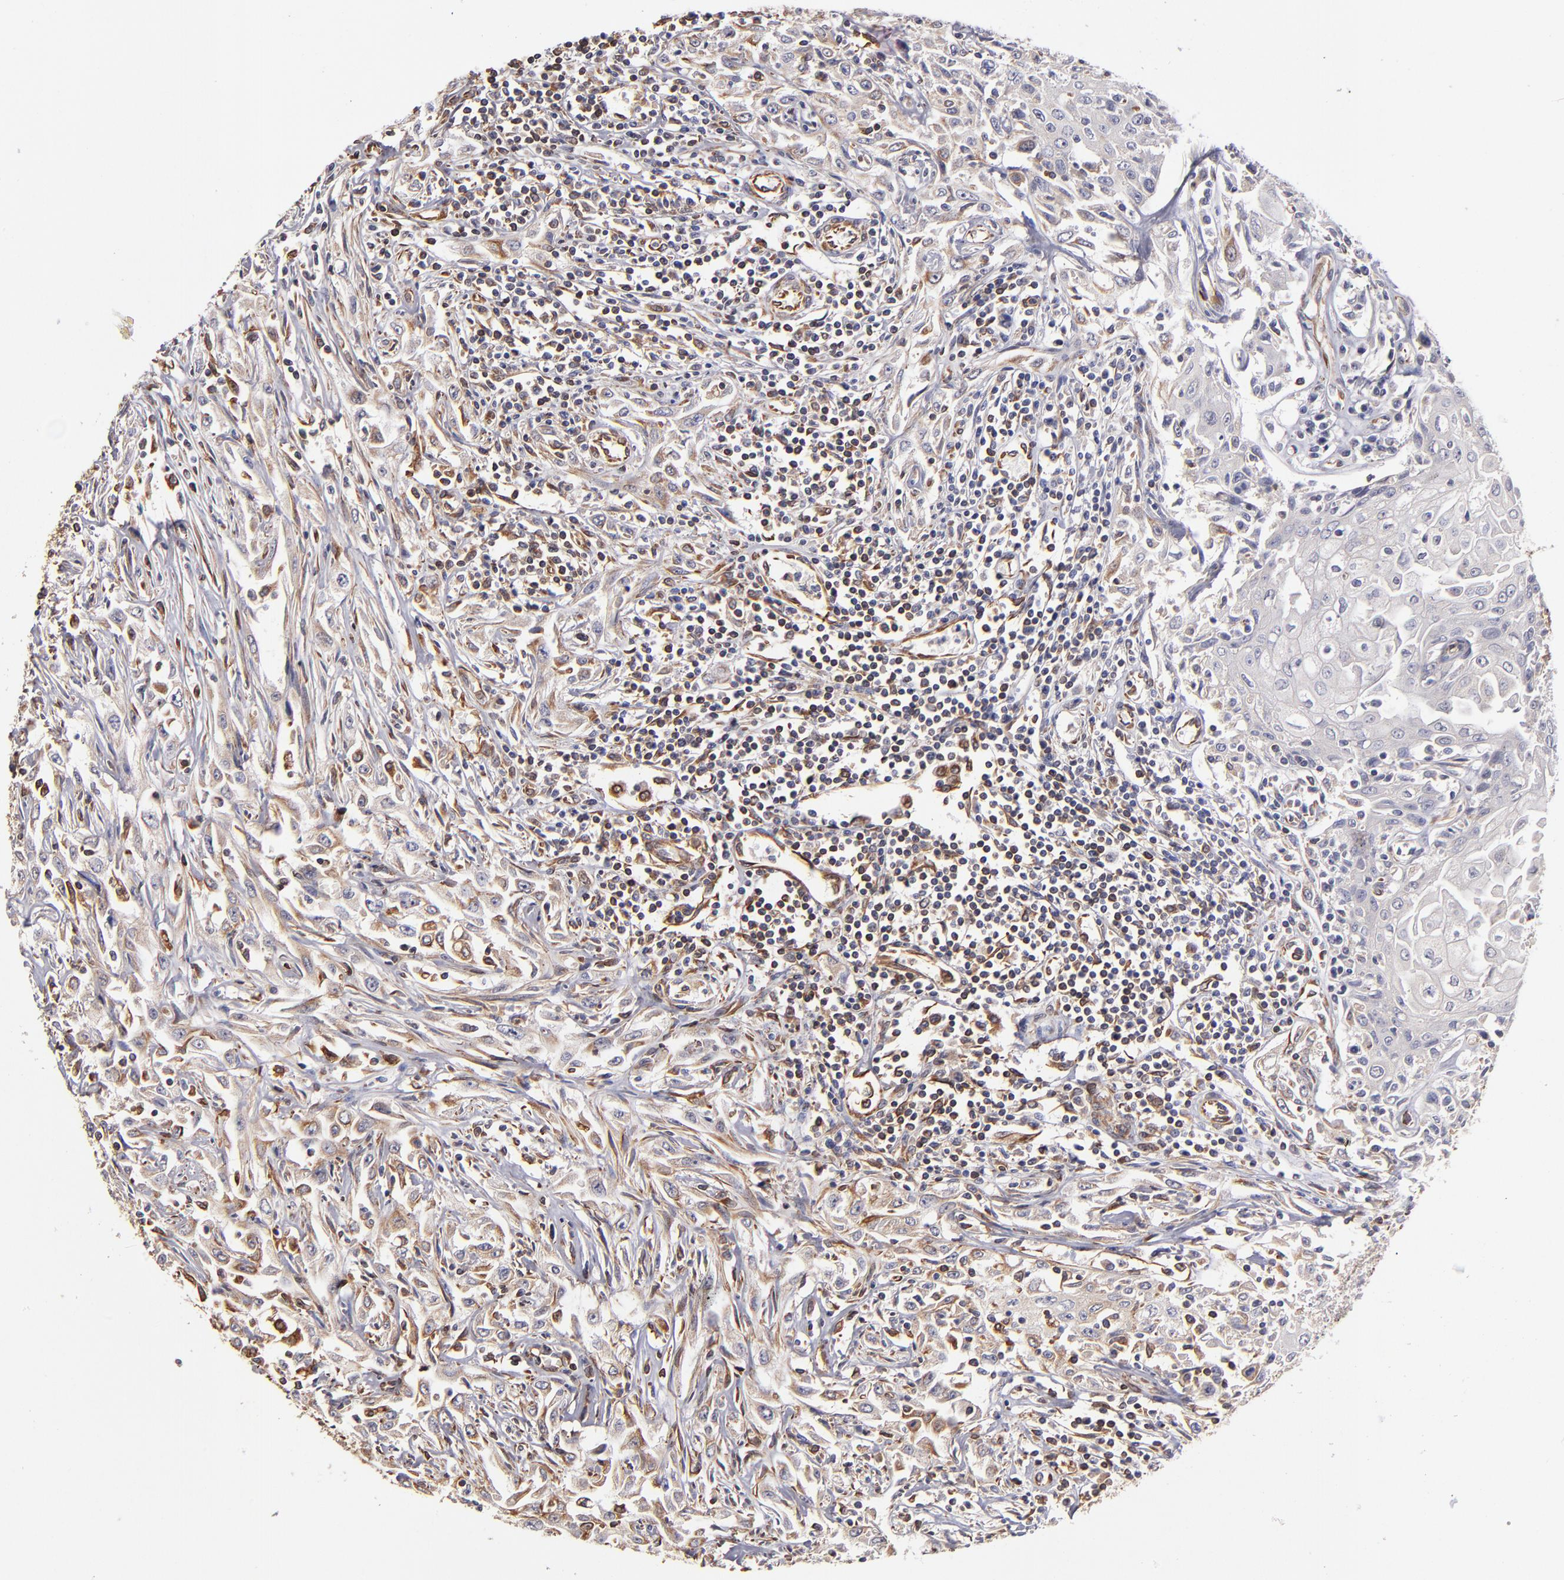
{"staining": {"intensity": "negative", "quantity": "none", "location": "none"}, "tissue": "head and neck cancer", "cell_type": "Tumor cells", "image_type": "cancer", "snomed": [{"axis": "morphology", "description": "Squamous cell carcinoma, NOS"}, {"axis": "topography", "description": "Oral tissue"}, {"axis": "topography", "description": "Head-Neck"}], "caption": "This micrograph is of head and neck squamous cell carcinoma stained with IHC to label a protein in brown with the nuclei are counter-stained blue. There is no positivity in tumor cells.", "gene": "ABCC1", "patient": {"sex": "female", "age": 76}}